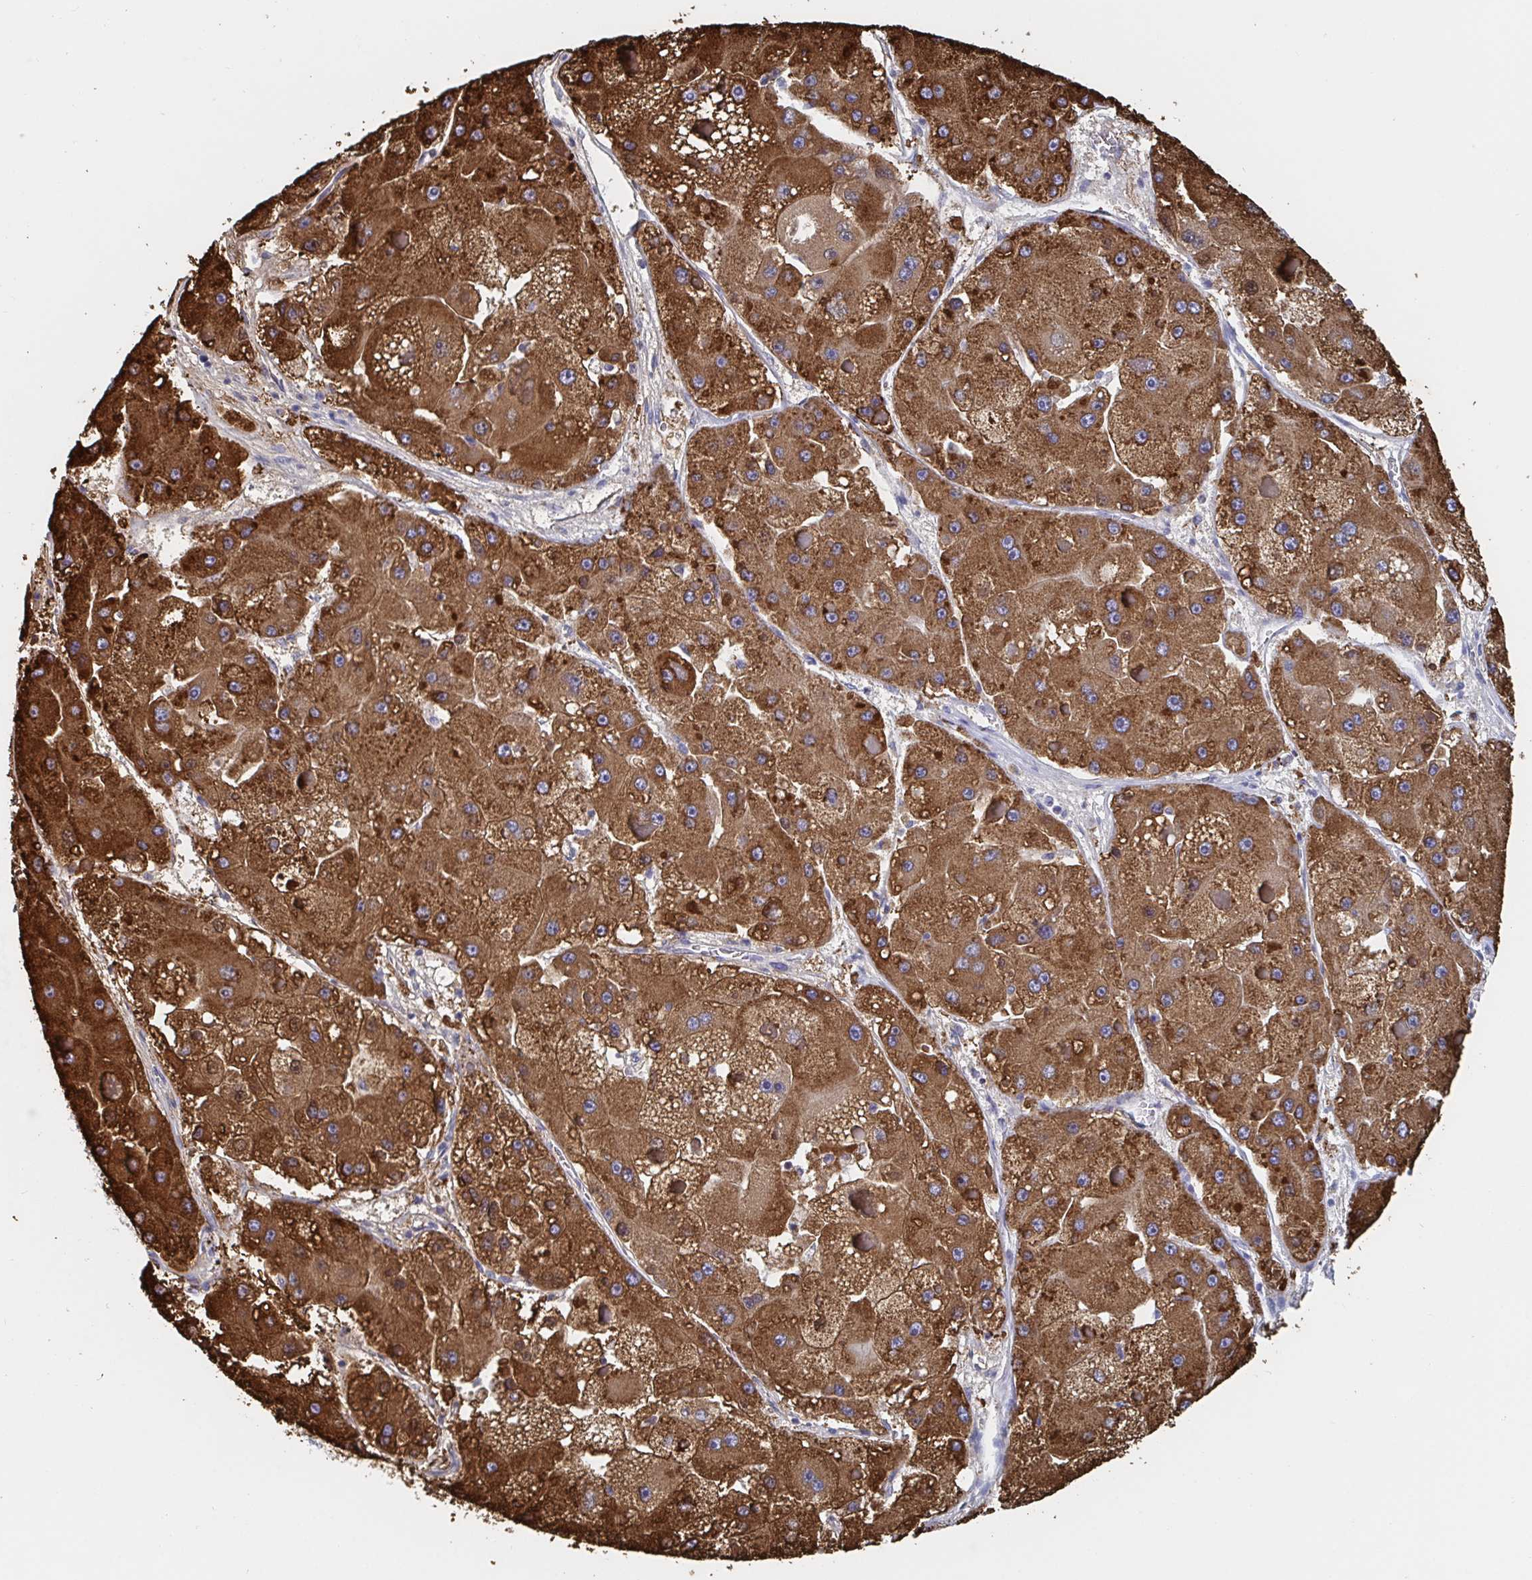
{"staining": {"intensity": "strong", "quantity": ">75%", "location": "cytoplasmic/membranous"}, "tissue": "liver cancer", "cell_type": "Tumor cells", "image_type": "cancer", "snomed": [{"axis": "morphology", "description": "Carcinoma, Hepatocellular, NOS"}, {"axis": "topography", "description": "Liver"}], "caption": "Hepatocellular carcinoma (liver) stained for a protein displays strong cytoplasmic/membranous positivity in tumor cells.", "gene": "ZNF430", "patient": {"sex": "female", "age": 73}}